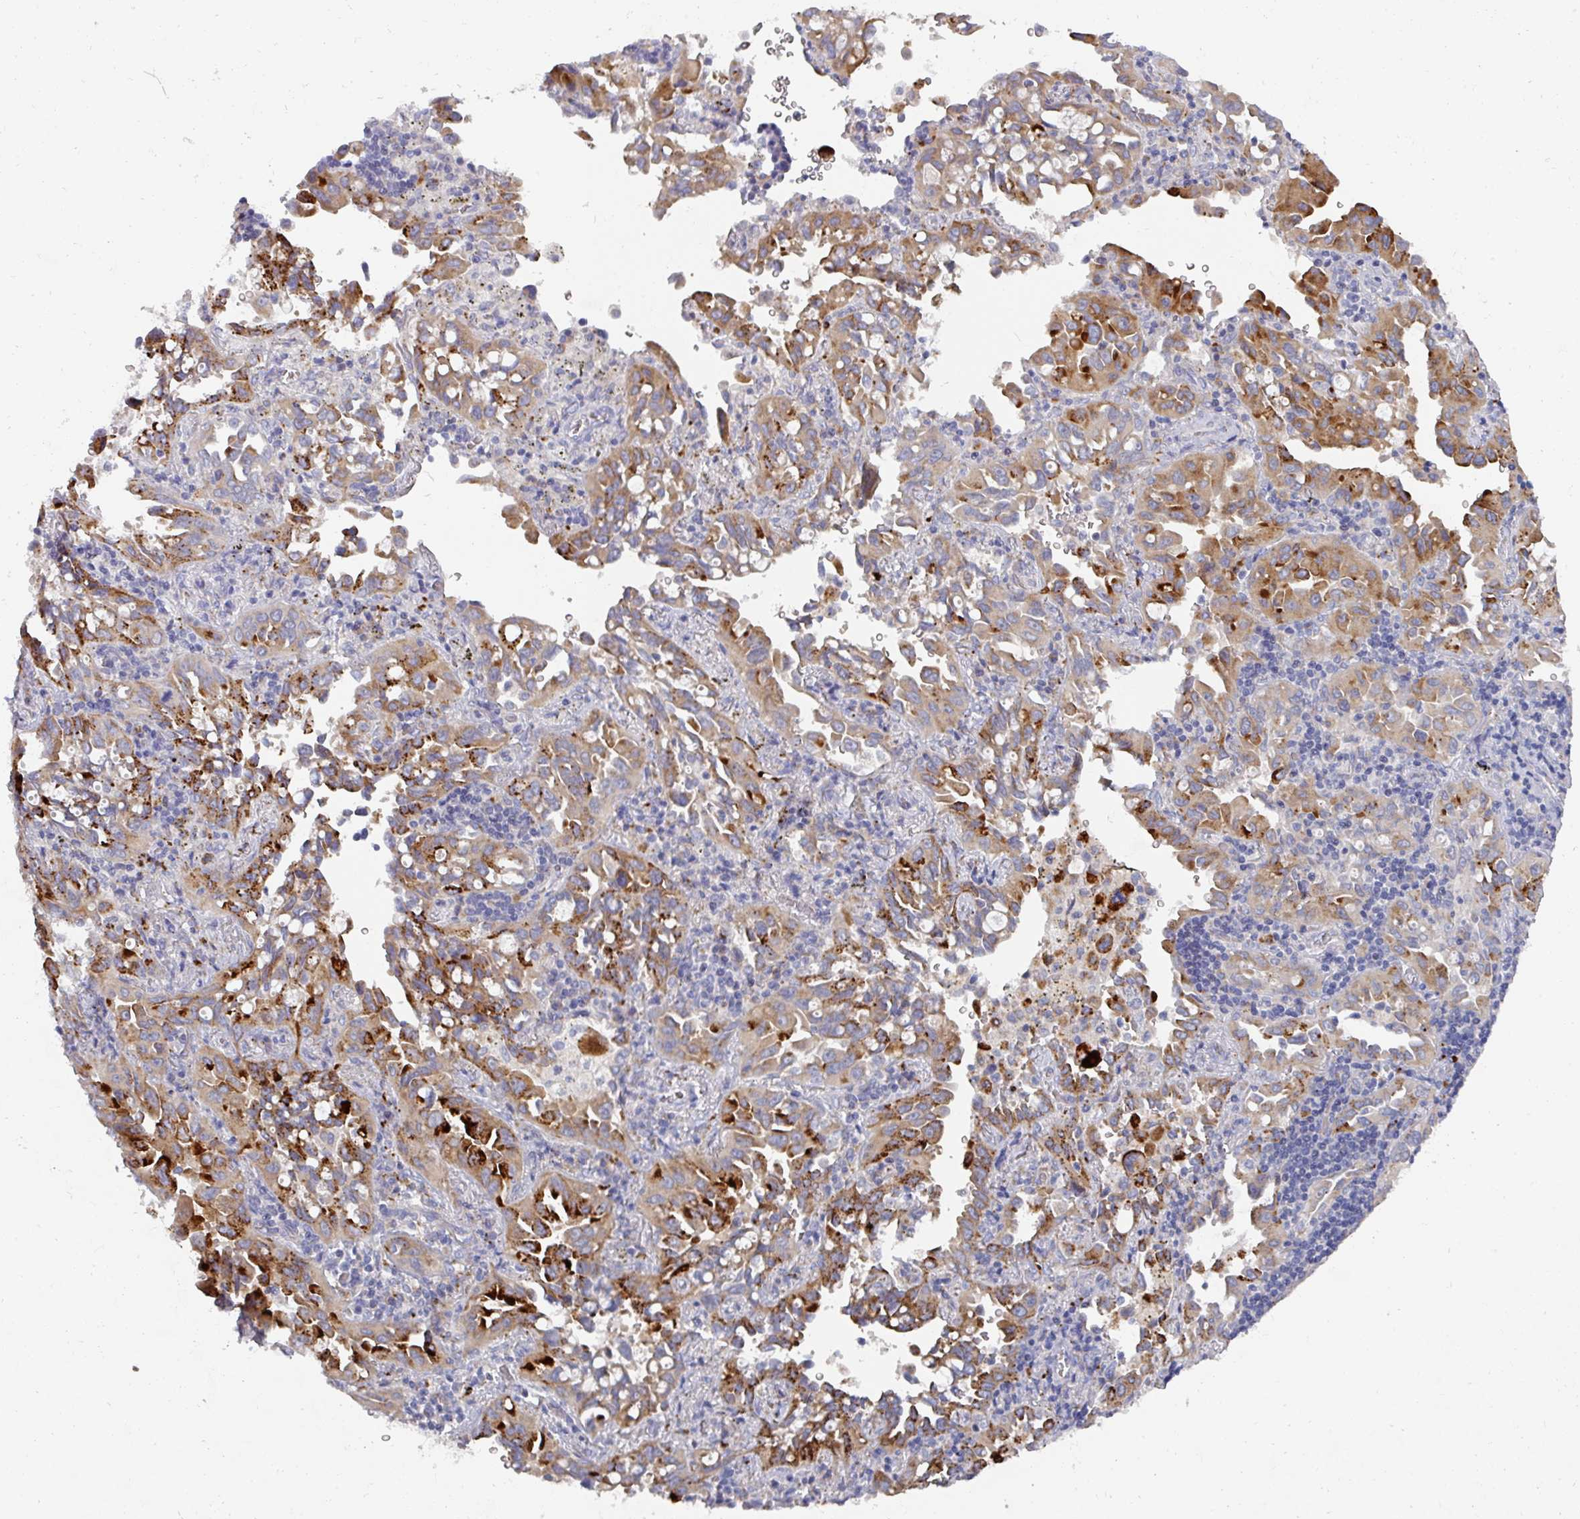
{"staining": {"intensity": "strong", "quantity": ">75%", "location": "cytoplasmic/membranous"}, "tissue": "lung cancer", "cell_type": "Tumor cells", "image_type": "cancer", "snomed": [{"axis": "morphology", "description": "Adenocarcinoma, NOS"}, {"axis": "topography", "description": "Lung"}], "caption": "Immunohistochemical staining of human adenocarcinoma (lung) displays strong cytoplasmic/membranous protein positivity in about >75% of tumor cells.", "gene": "NT5C1A", "patient": {"sex": "male", "age": 68}}